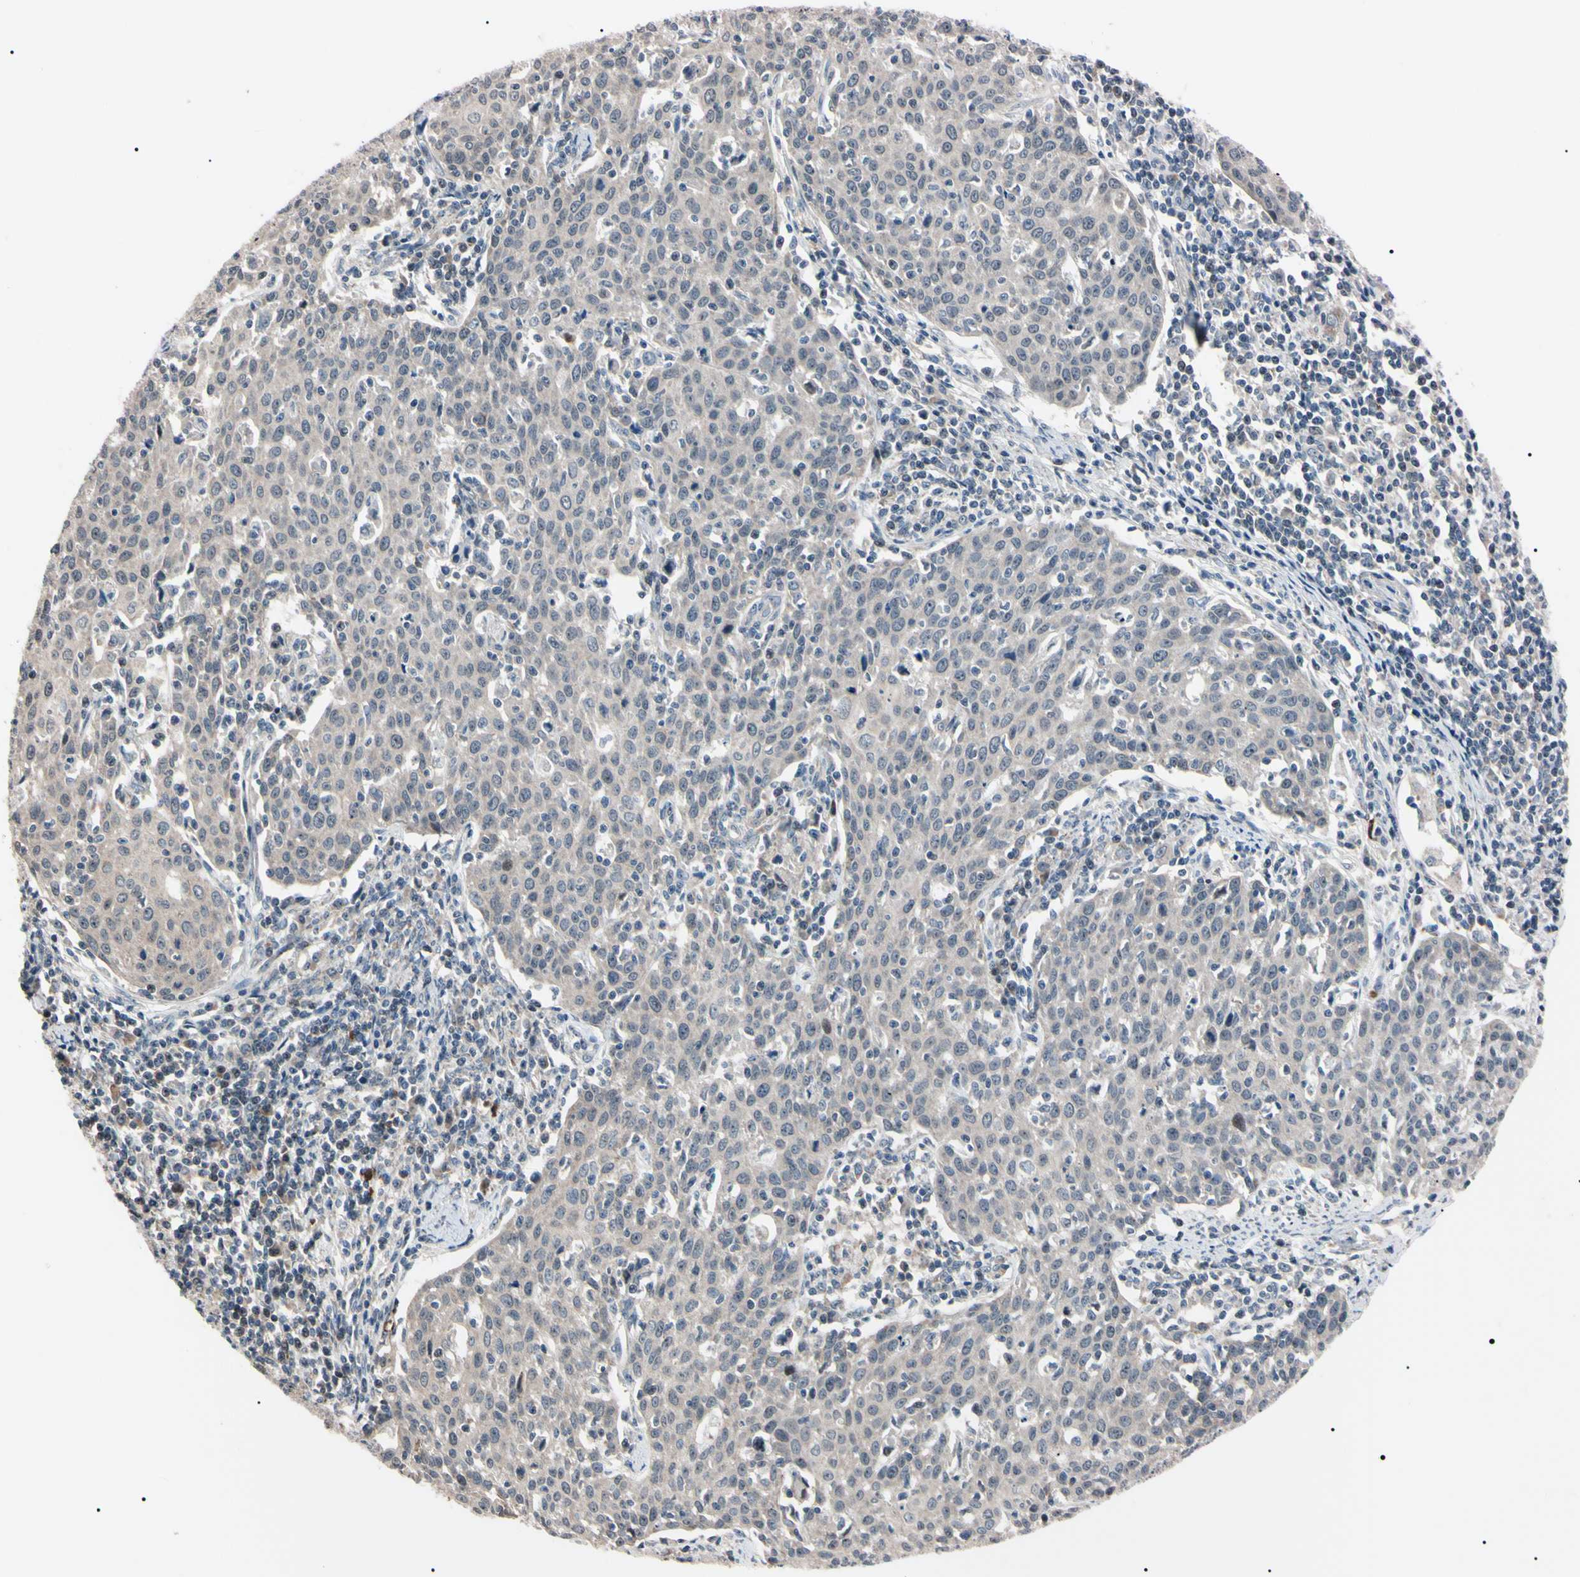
{"staining": {"intensity": "weak", "quantity": ">75%", "location": "cytoplasmic/membranous"}, "tissue": "cervical cancer", "cell_type": "Tumor cells", "image_type": "cancer", "snomed": [{"axis": "morphology", "description": "Squamous cell carcinoma, NOS"}, {"axis": "topography", "description": "Cervix"}], "caption": "Protein analysis of cervical cancer tissue exhibits weak cytoplasmic/membranous positivity in approximately >75% of tumor cells. (IHC, brightfield microscopy, high magnification).", "gene": "TRAF5", "patient": {"sex": "female", "age": 38}}